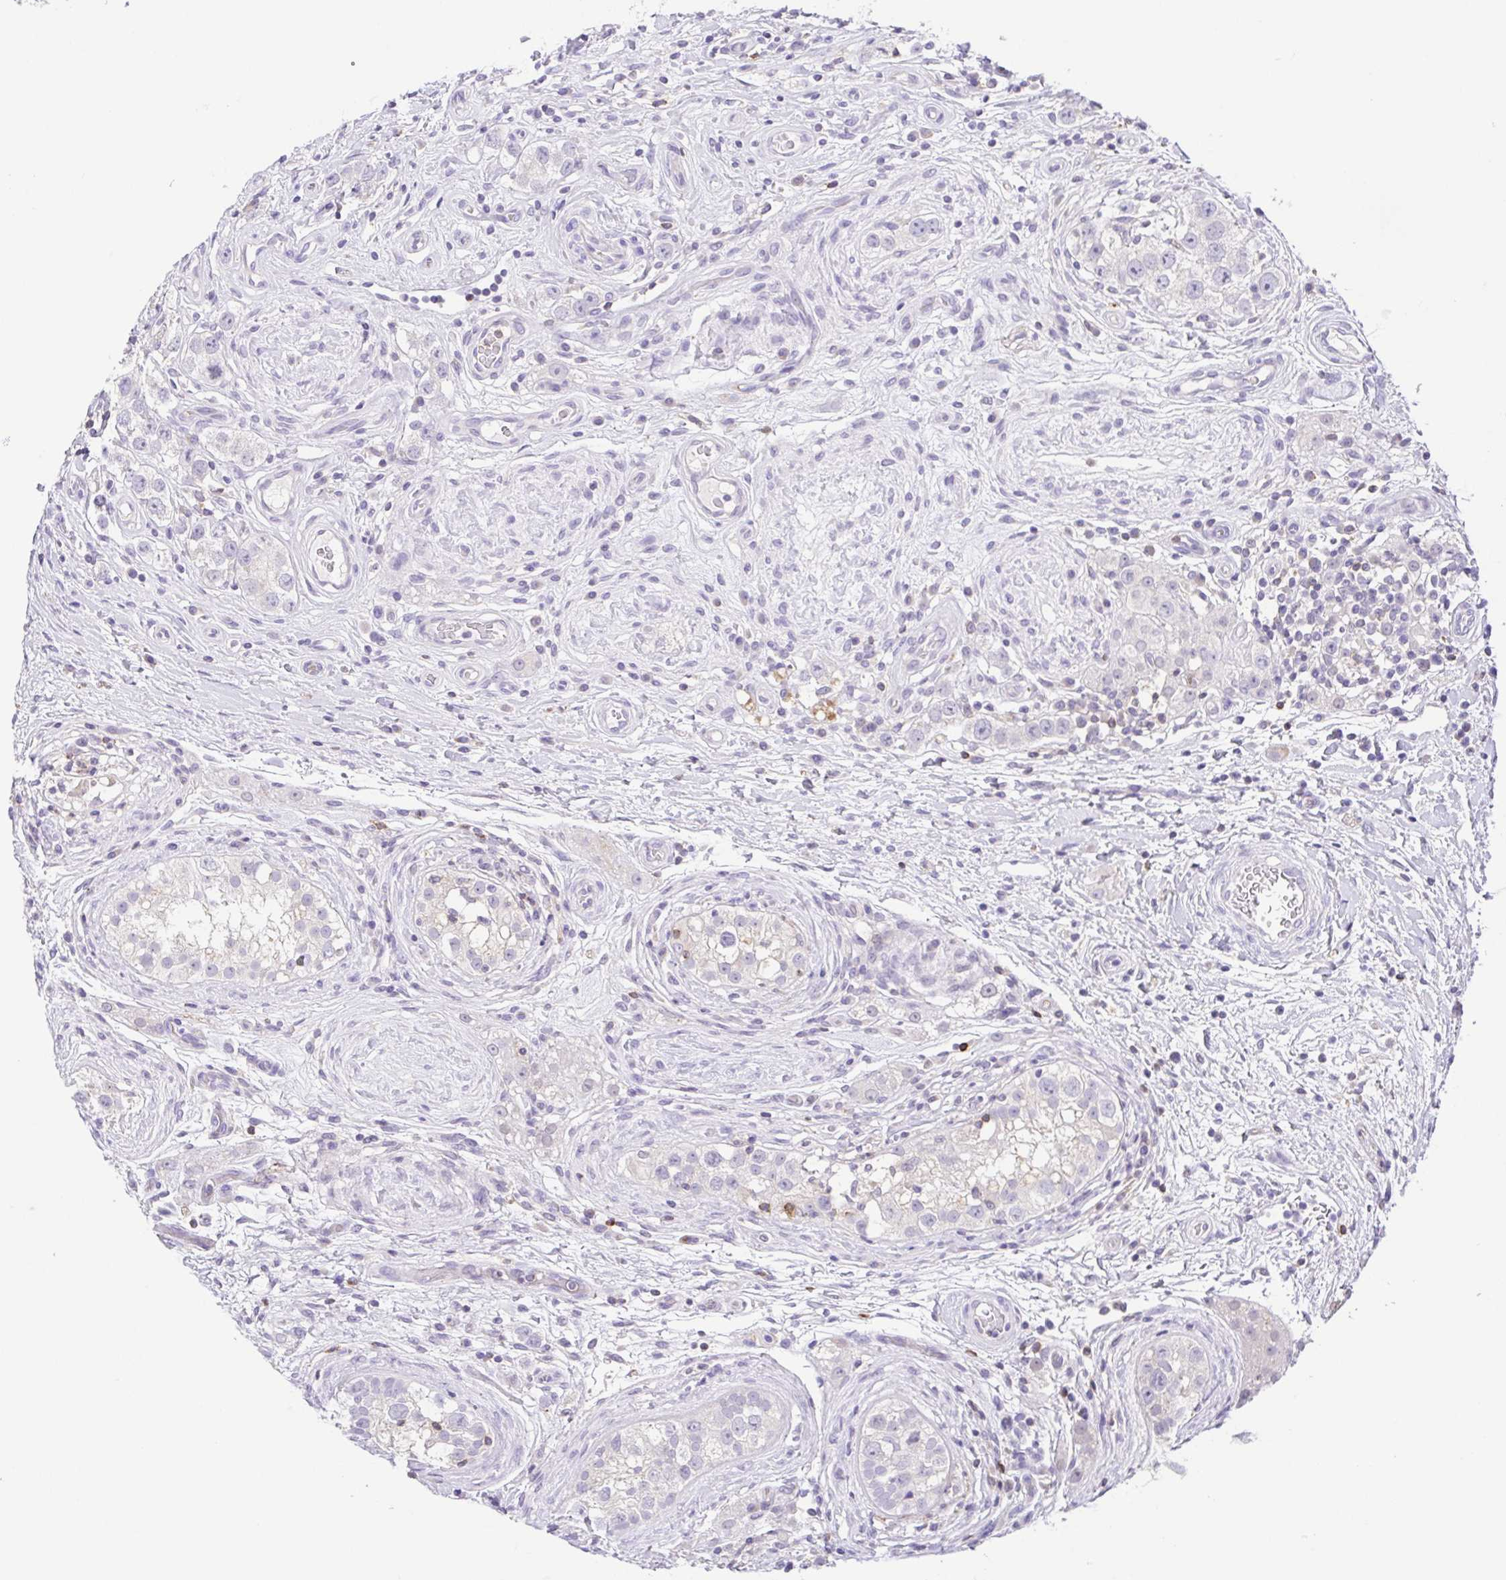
{"staining": {"intensity": "negative", "quantity": "none", "location": "none"}, "tissue": "testis cancer", "cell_type": "Tumor cells", "image_type": "cancer", "snomed": [{"axis": "morphology", "description": "Seminoma, NOS"}, {"axis": "topography", "description": "Testis"}], "caption": "Tumor cells show no significant protein positivity in testis cancer. (Brightfield microscopy of DAB immunohistochemistry (IHC) at high magnification).", "gene": "PGLYRP1", "patient": {"sex": "male", "age": 34}}